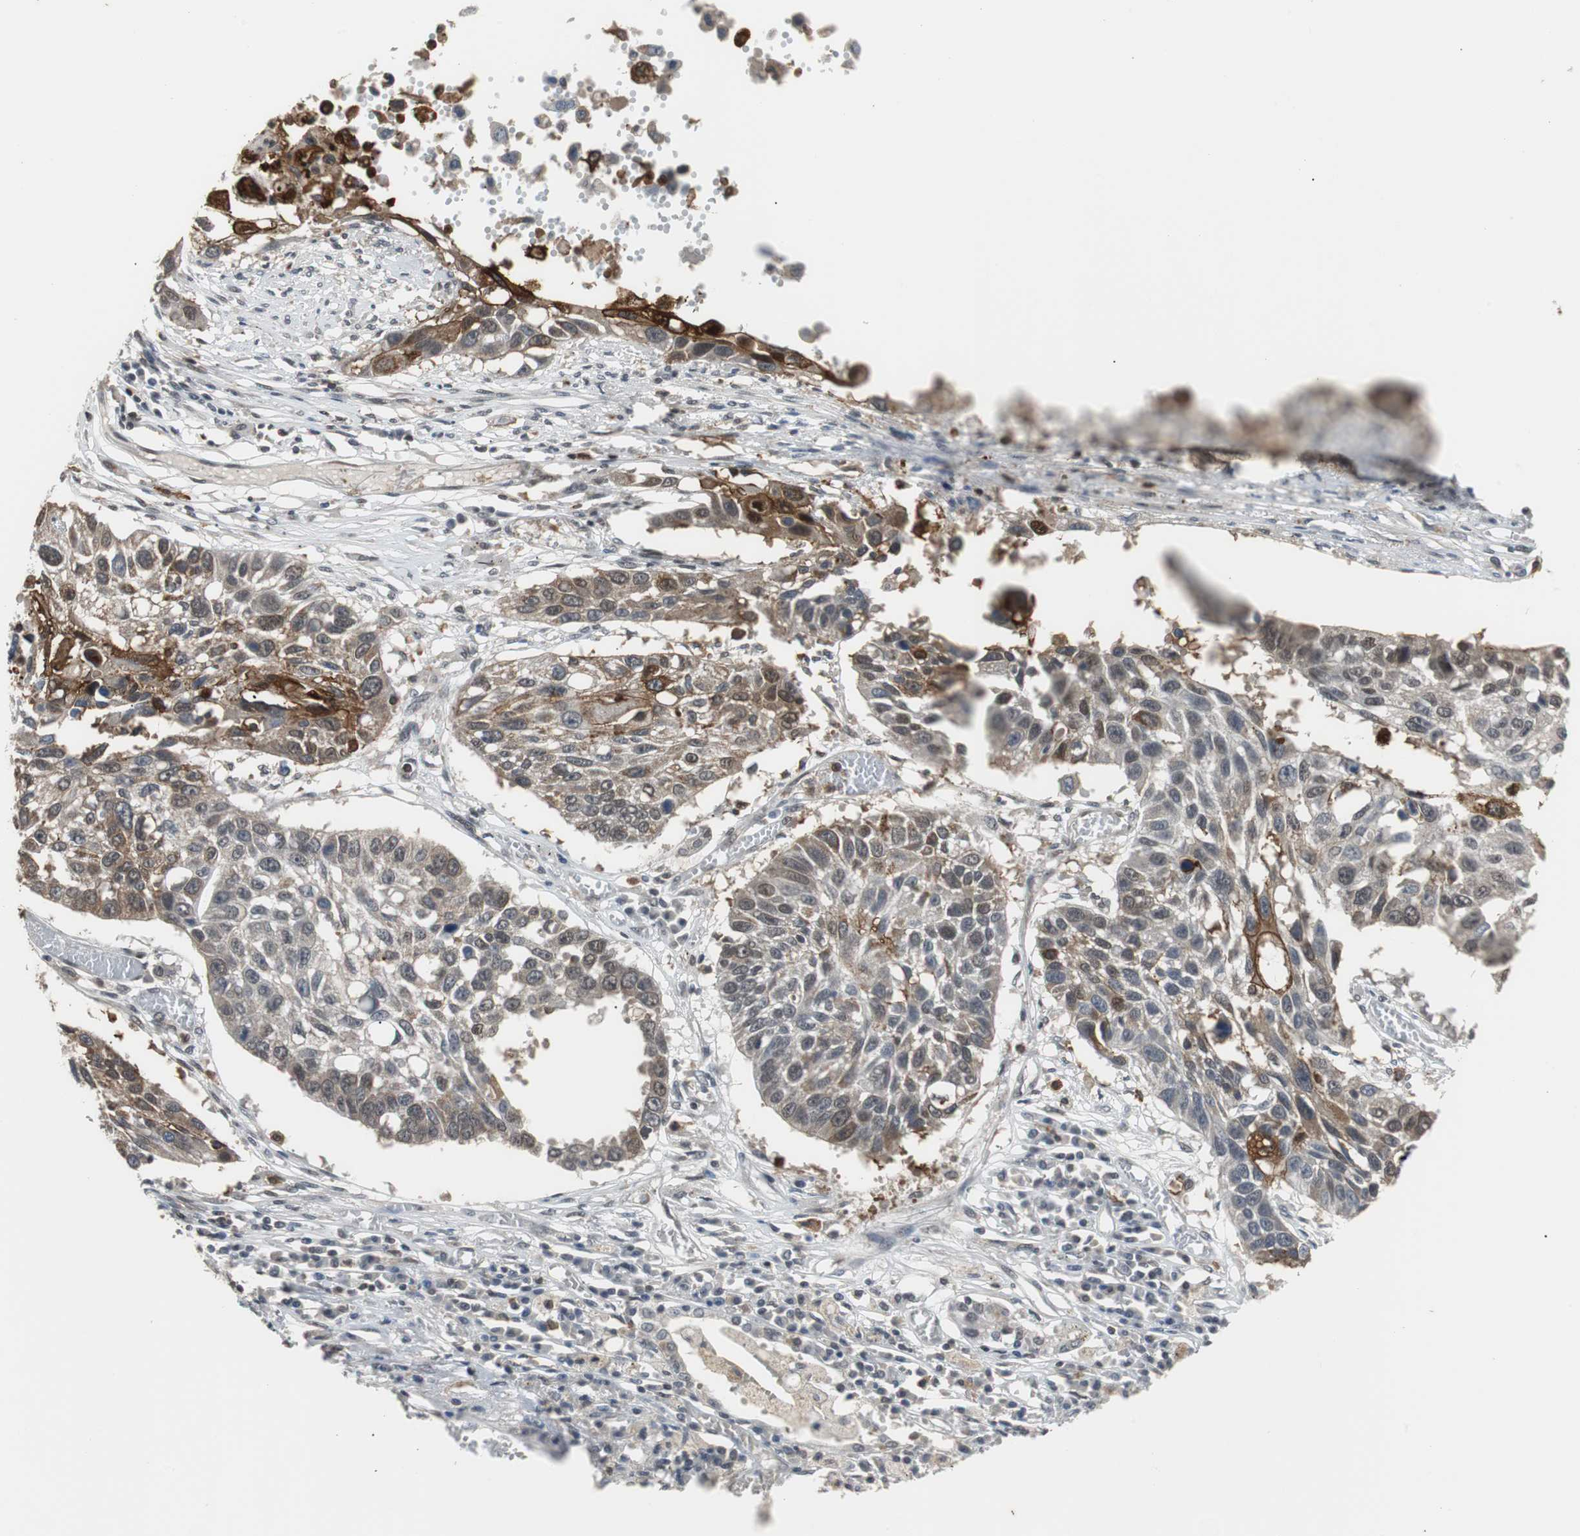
{"staining": {"intensity": "strong", "quantity": "25%-75%", "location": "cytoplasmic/membranous,nuclear"}, "tissue": "lung cancer", "cell_type": "Tumor cells", "image_type": "cancer", "snomed": [{"axis": "morphology", "description": "Squamous cell carcinoma, NOS"}, {"axis": "topography", "description": "Lung"}], "caption": "A high-resolution micrograph shows IHC staining of lung cancer, which exhibits strong cytoplasmic/membranous and nuclear staining in about 25%-75% of tumor cells. (IHC, brightfield microscopy, high magnification).", "gene": "SIRT1", "patient": {"sex": "male", "age": 71}}